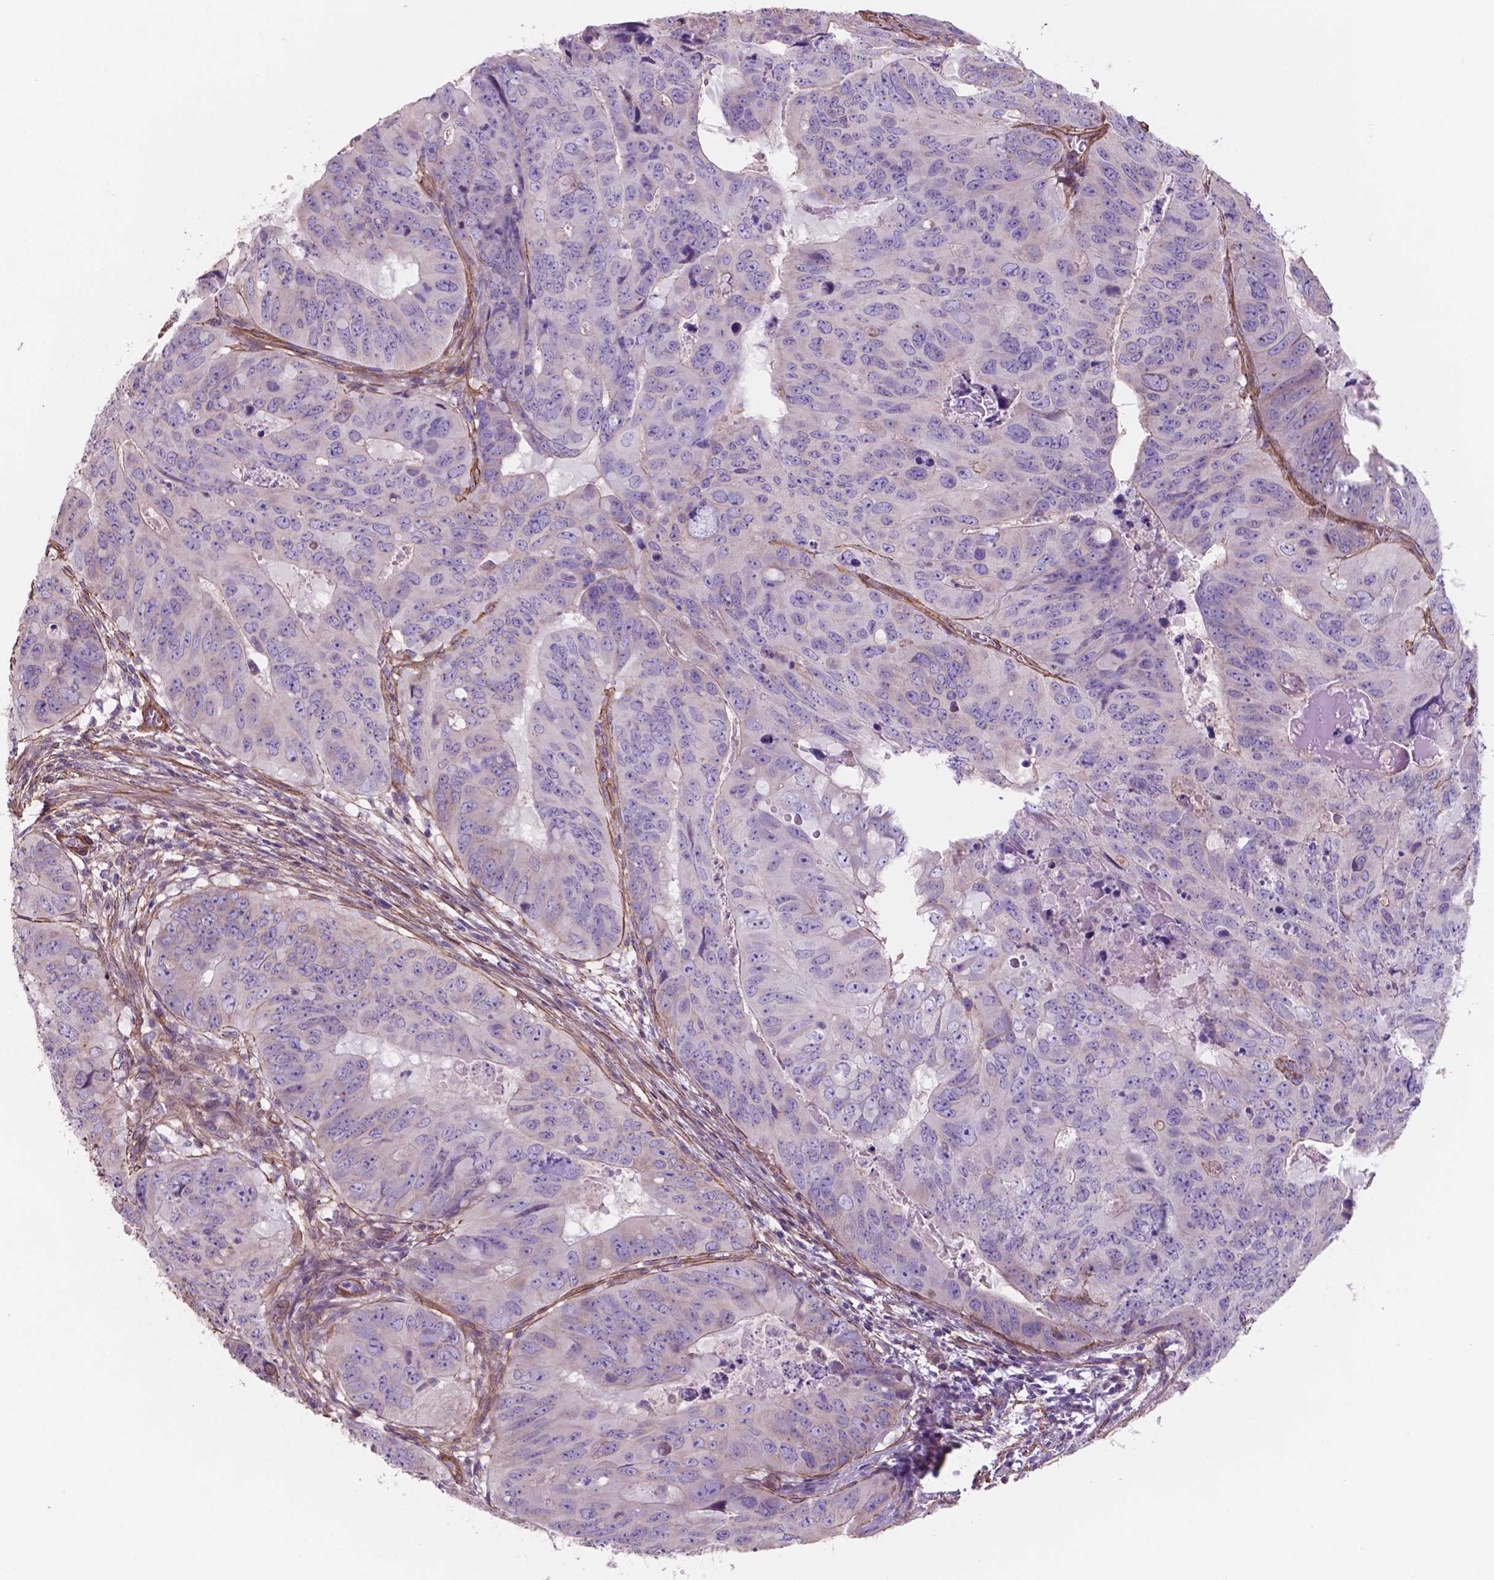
{"staining": {"intensity": "negative", "quantity": "none", "location": "none"}, "tissue": "colorectal cancer", "cell_type": "Tumor cells", "image_type": "cancer", "snomed": [{"axis": "morphology", "description": "Adenocarcinoma, NOS"}, {"axis": "topography", "description": "Colon"}], "caption": "The IHC image has no significant expression in tumor cells of colorectal cancer (adenocarcinoma) tissue.", "gene": "TOR2A", "patient": {"sex": "male", "age": 79}}